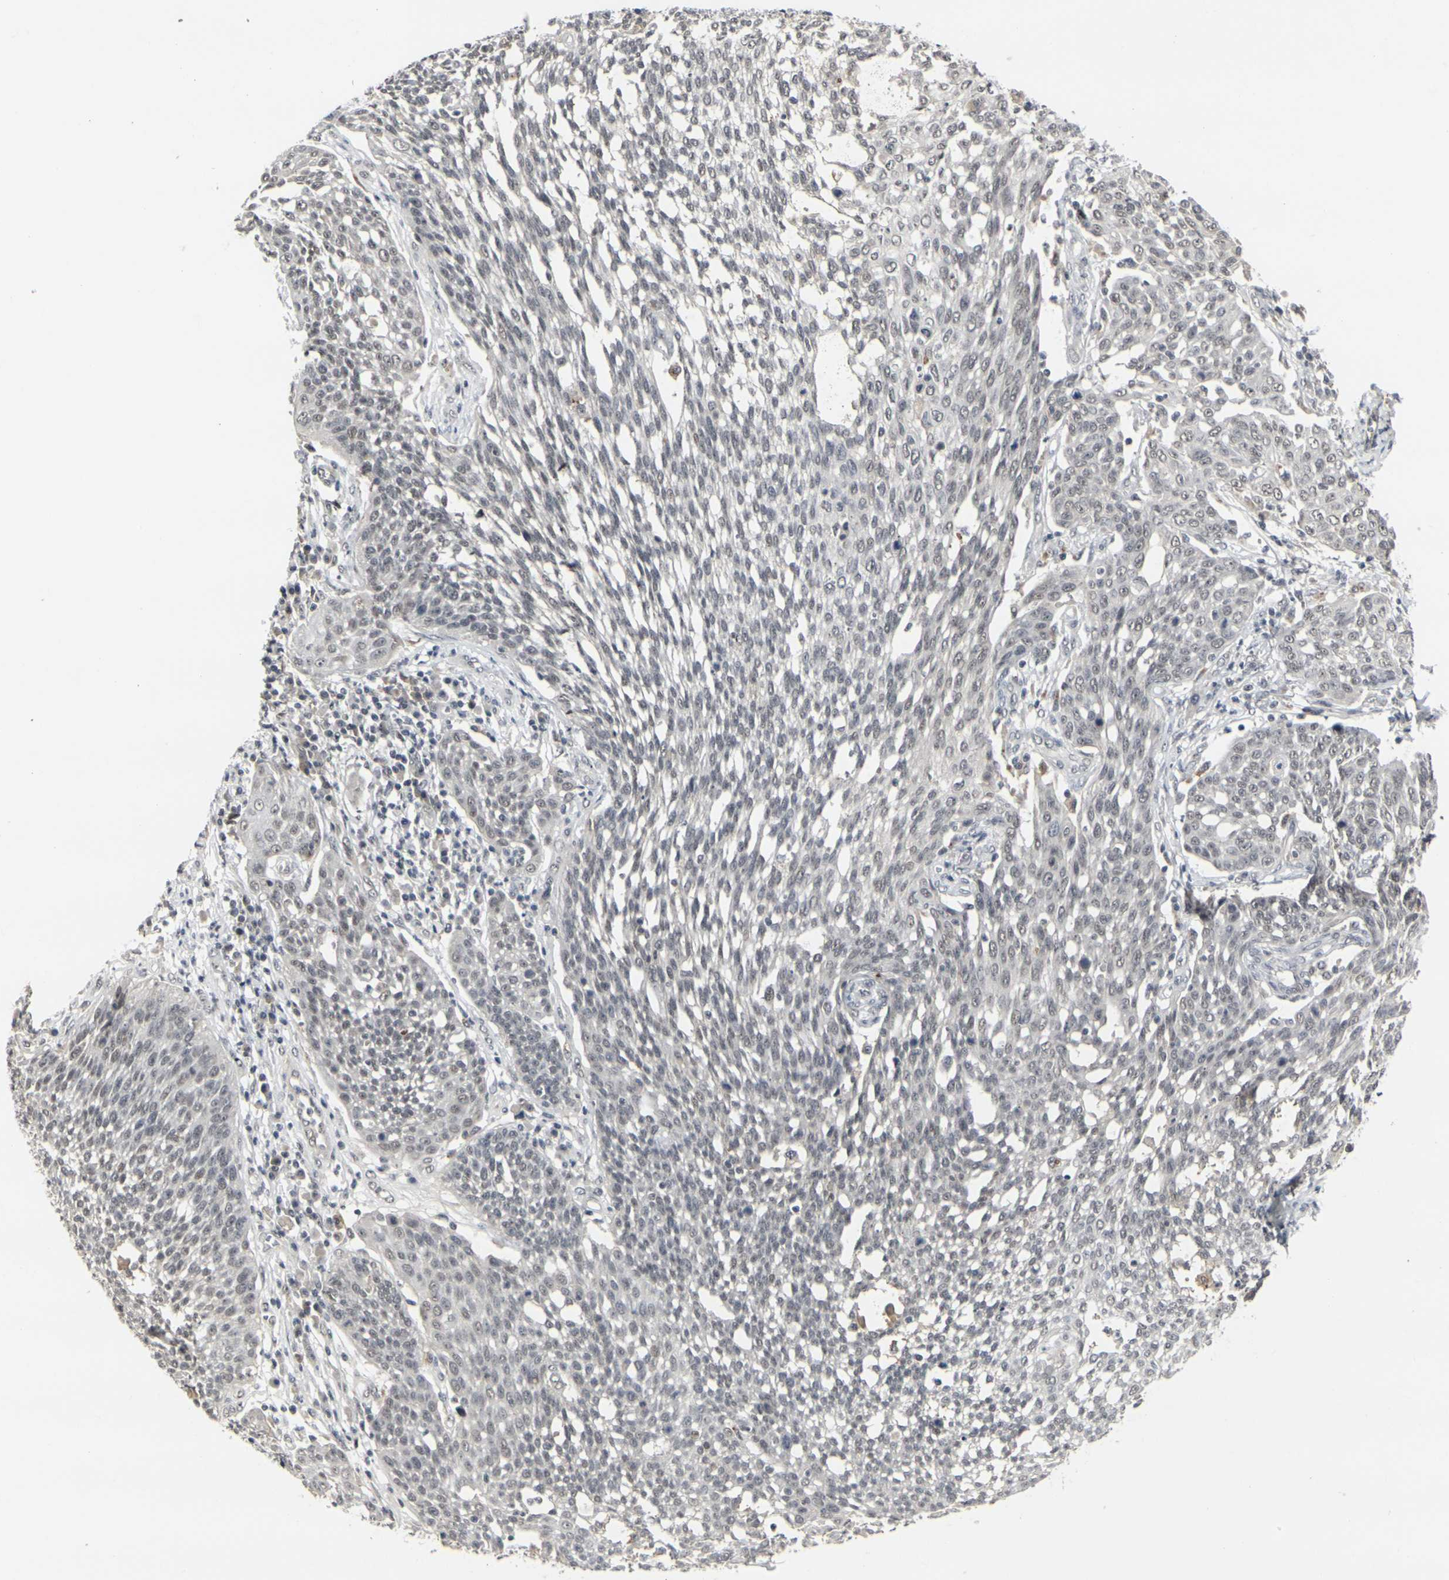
{"staining": {"intensity": "negative", "quantity": "none", "location": "none"}, "tissue": "cervical cancer", "cell_type": "Tumor cells", "image_type": "cancer", "snomed": [{"axis": "morphology", "description": "Squamous cell carcinoma, NOS"}, {"axis": "topography", "description": "Cervix"}], "caption": "DAB (3,3'-diaminobenzidine) immunohistochemical staining of human squamous cell carcinoma (cervical) exhibits no significant staining in tumor cells.", "gene": "GPR19", "patient": {"sex": "female", "age": 34}}